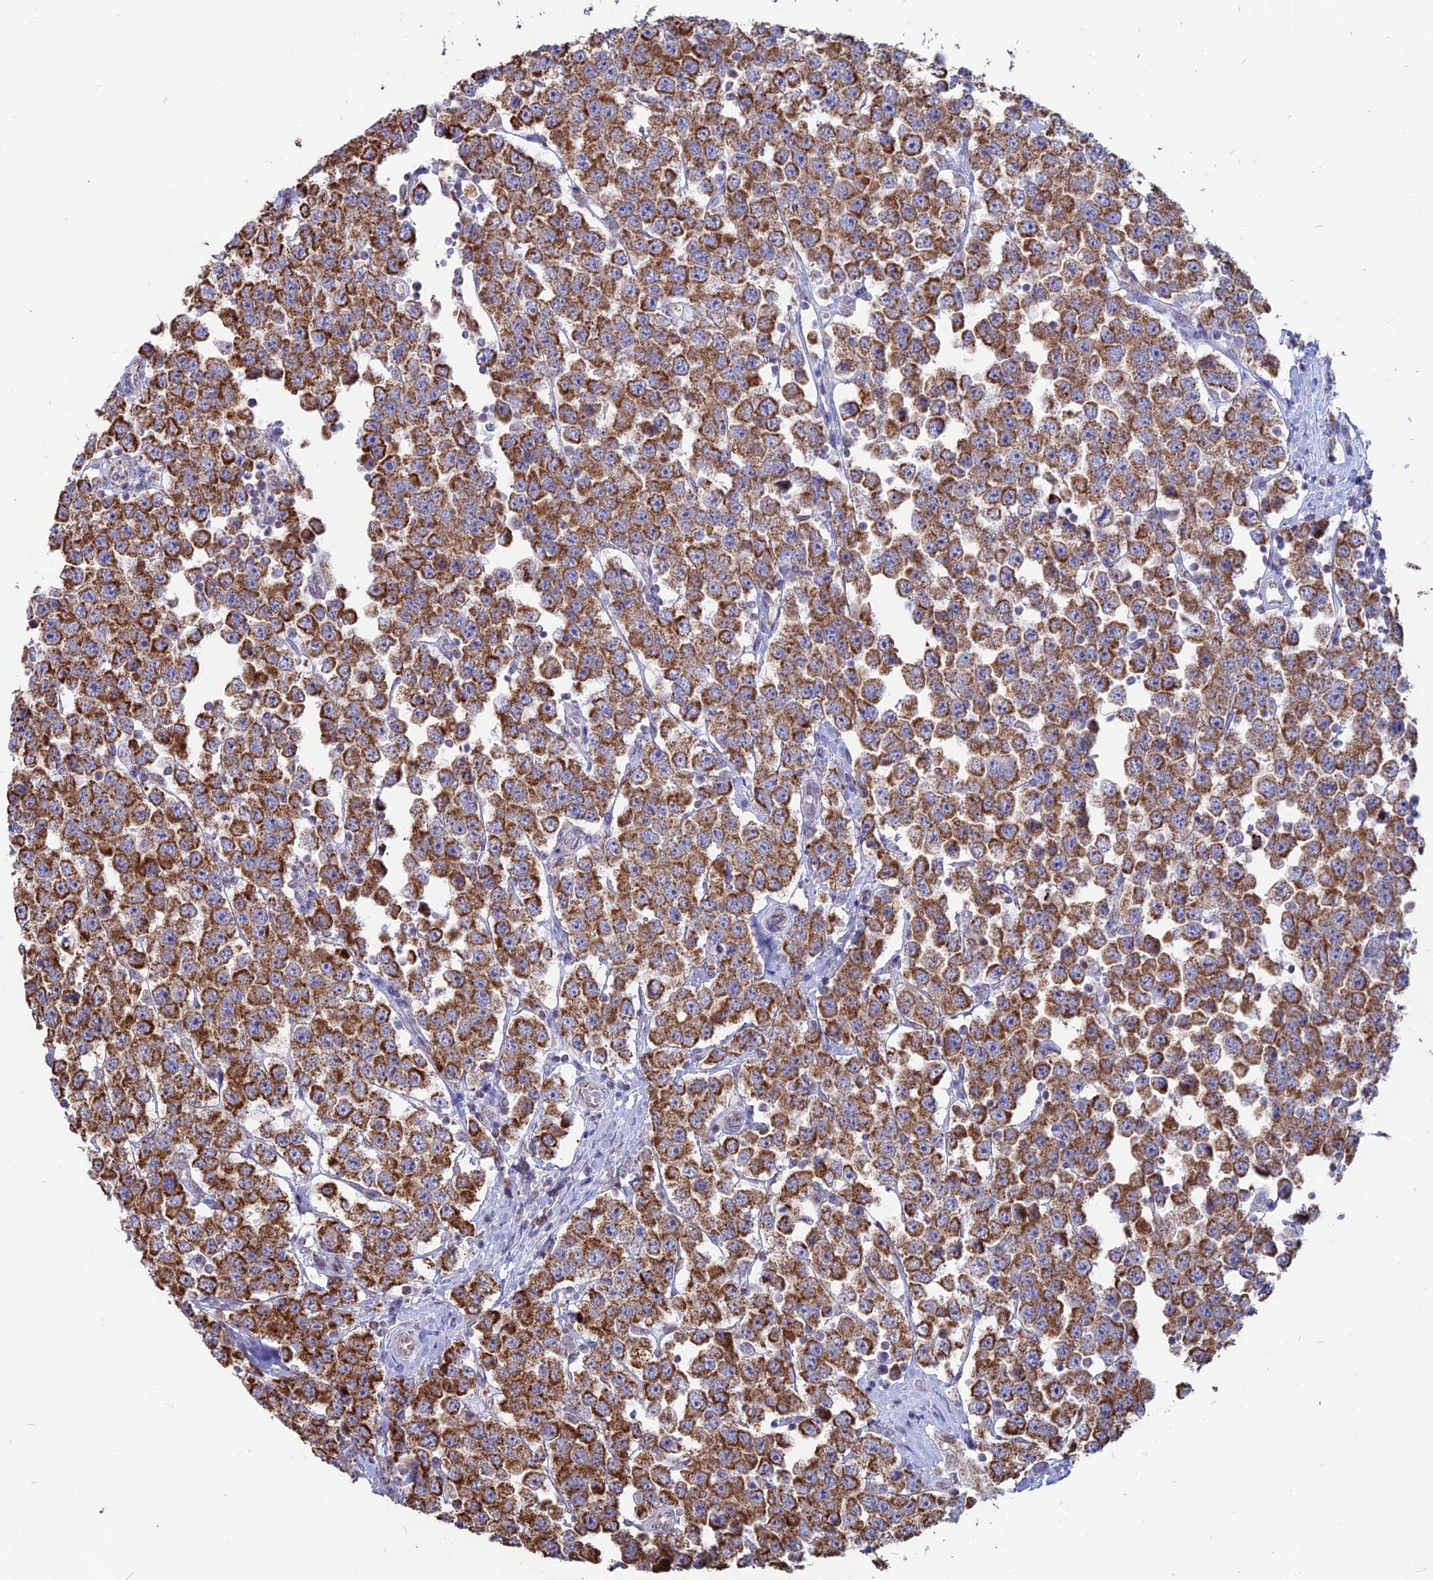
{"staining": {"intensity": "strong", "quantity": ">75%", "location": "cytoplasmic/membranous"}, "tissue": "testis cancer", "cell_type": "Tumor cells", "image_type": "cancer", "snomed": [{"axis": "morphology", "description": "Seminoma, NOS"}, {"axis": "topography", "description": "Testis"}], "caption": "Strong cytoplasmic/membranous positivity for a protein is present in approximately >75% of tumor cells of seminoma (testis) using immunohistochemistry.", "gene": "ARHGAP40", "patient": {"sex": "male", "age": 28}}